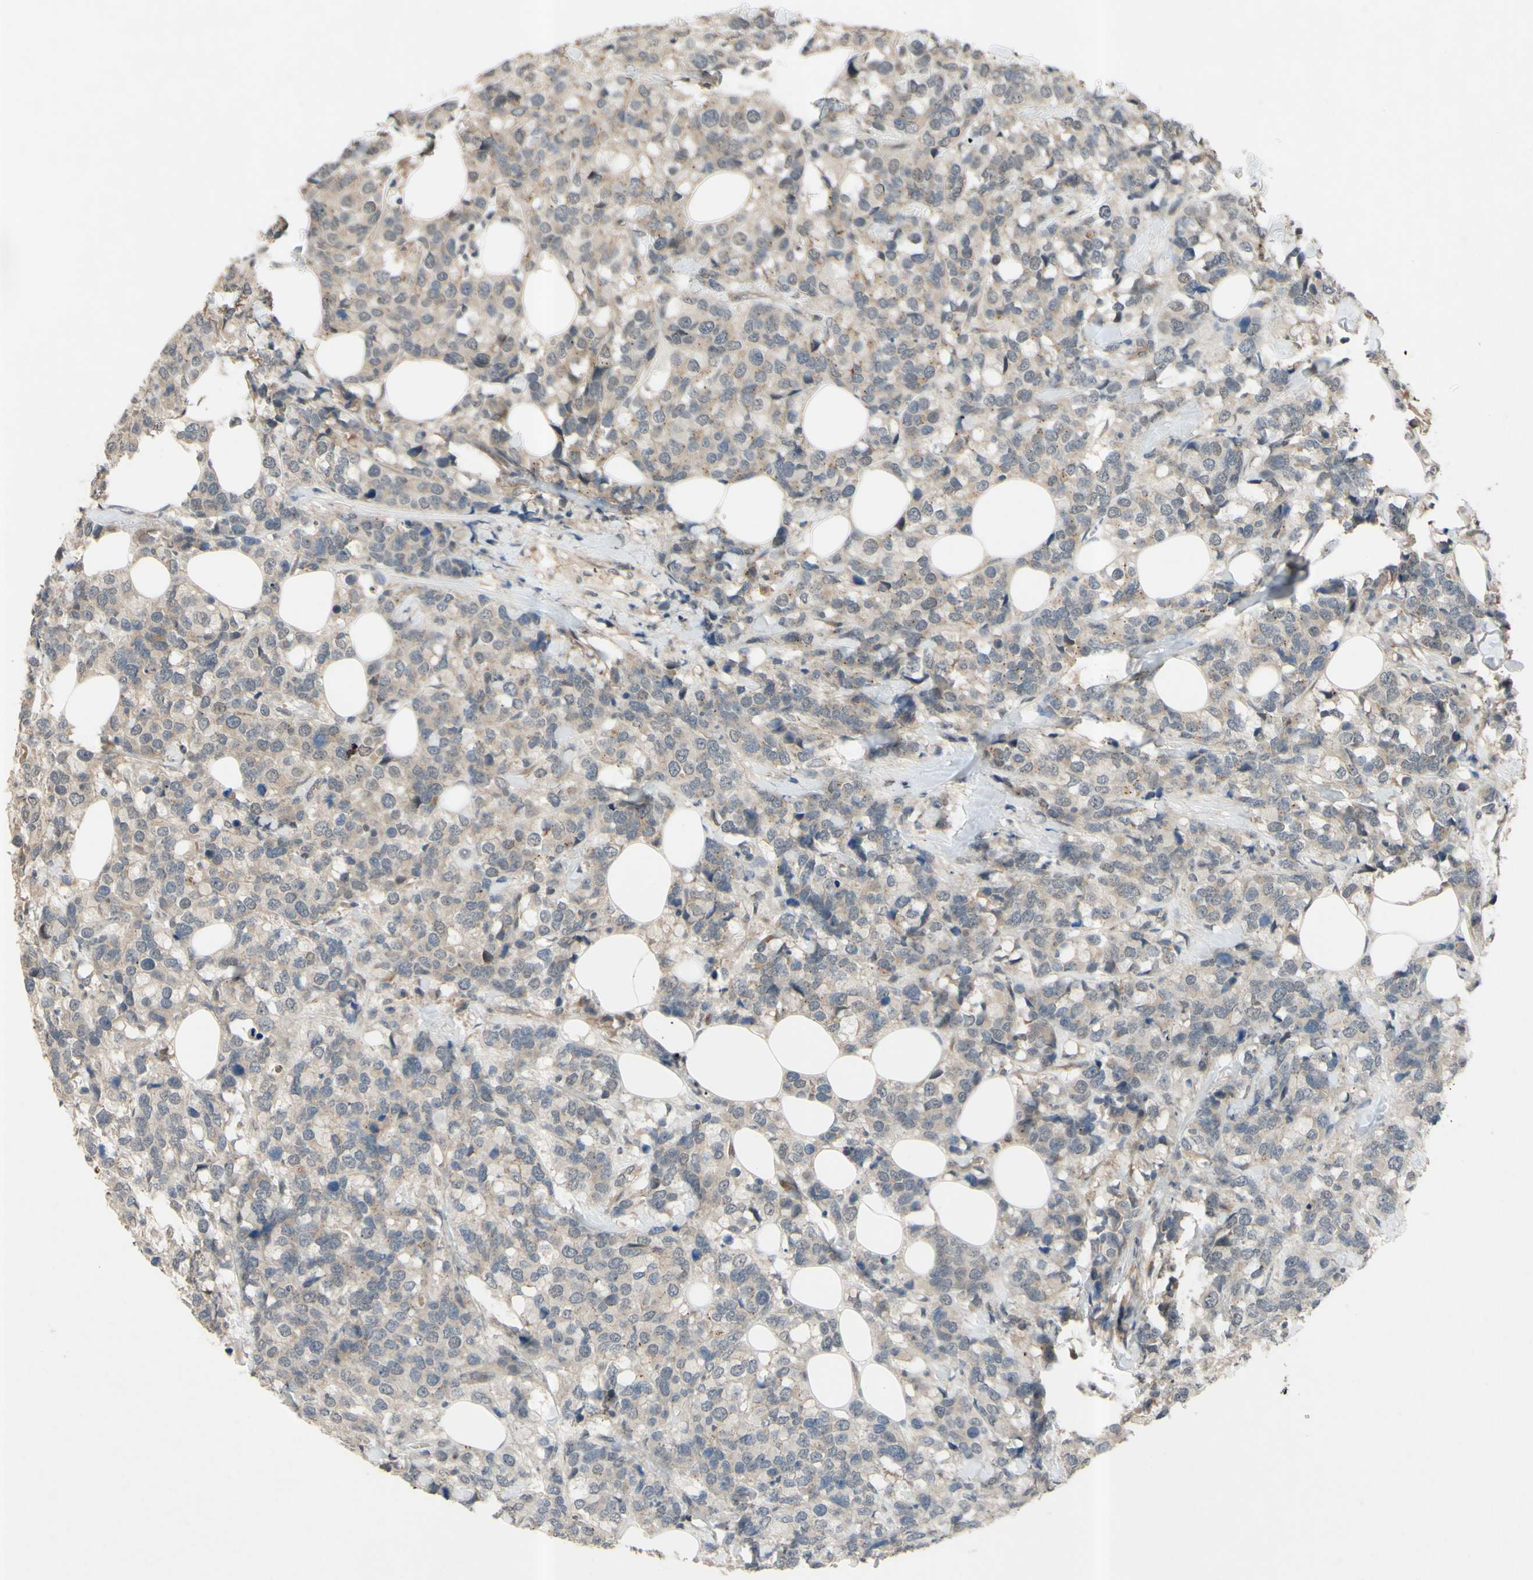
{"staining": {"intensity": "weak", "quantity": ">75%", "location": "cytoplasmic/membranous"}, "tissue": "breast cancer", "cell_type": "Tumor cells", "image_type": "cancer", "snomed": [{"axis": "morphology", "description": "Lobular carcinoma"}, {"axis": "topography", "description": "Breast"}], "caption": "Immunohistochemistry histopathology image of breast cancer stained for a protein (brown), which reveals low levels of weak cytoplasmic/membranous positivity in approximately >75% of tumor cells.", "gene": "ALK", "patient": {"sex": "female", "age": 59}}